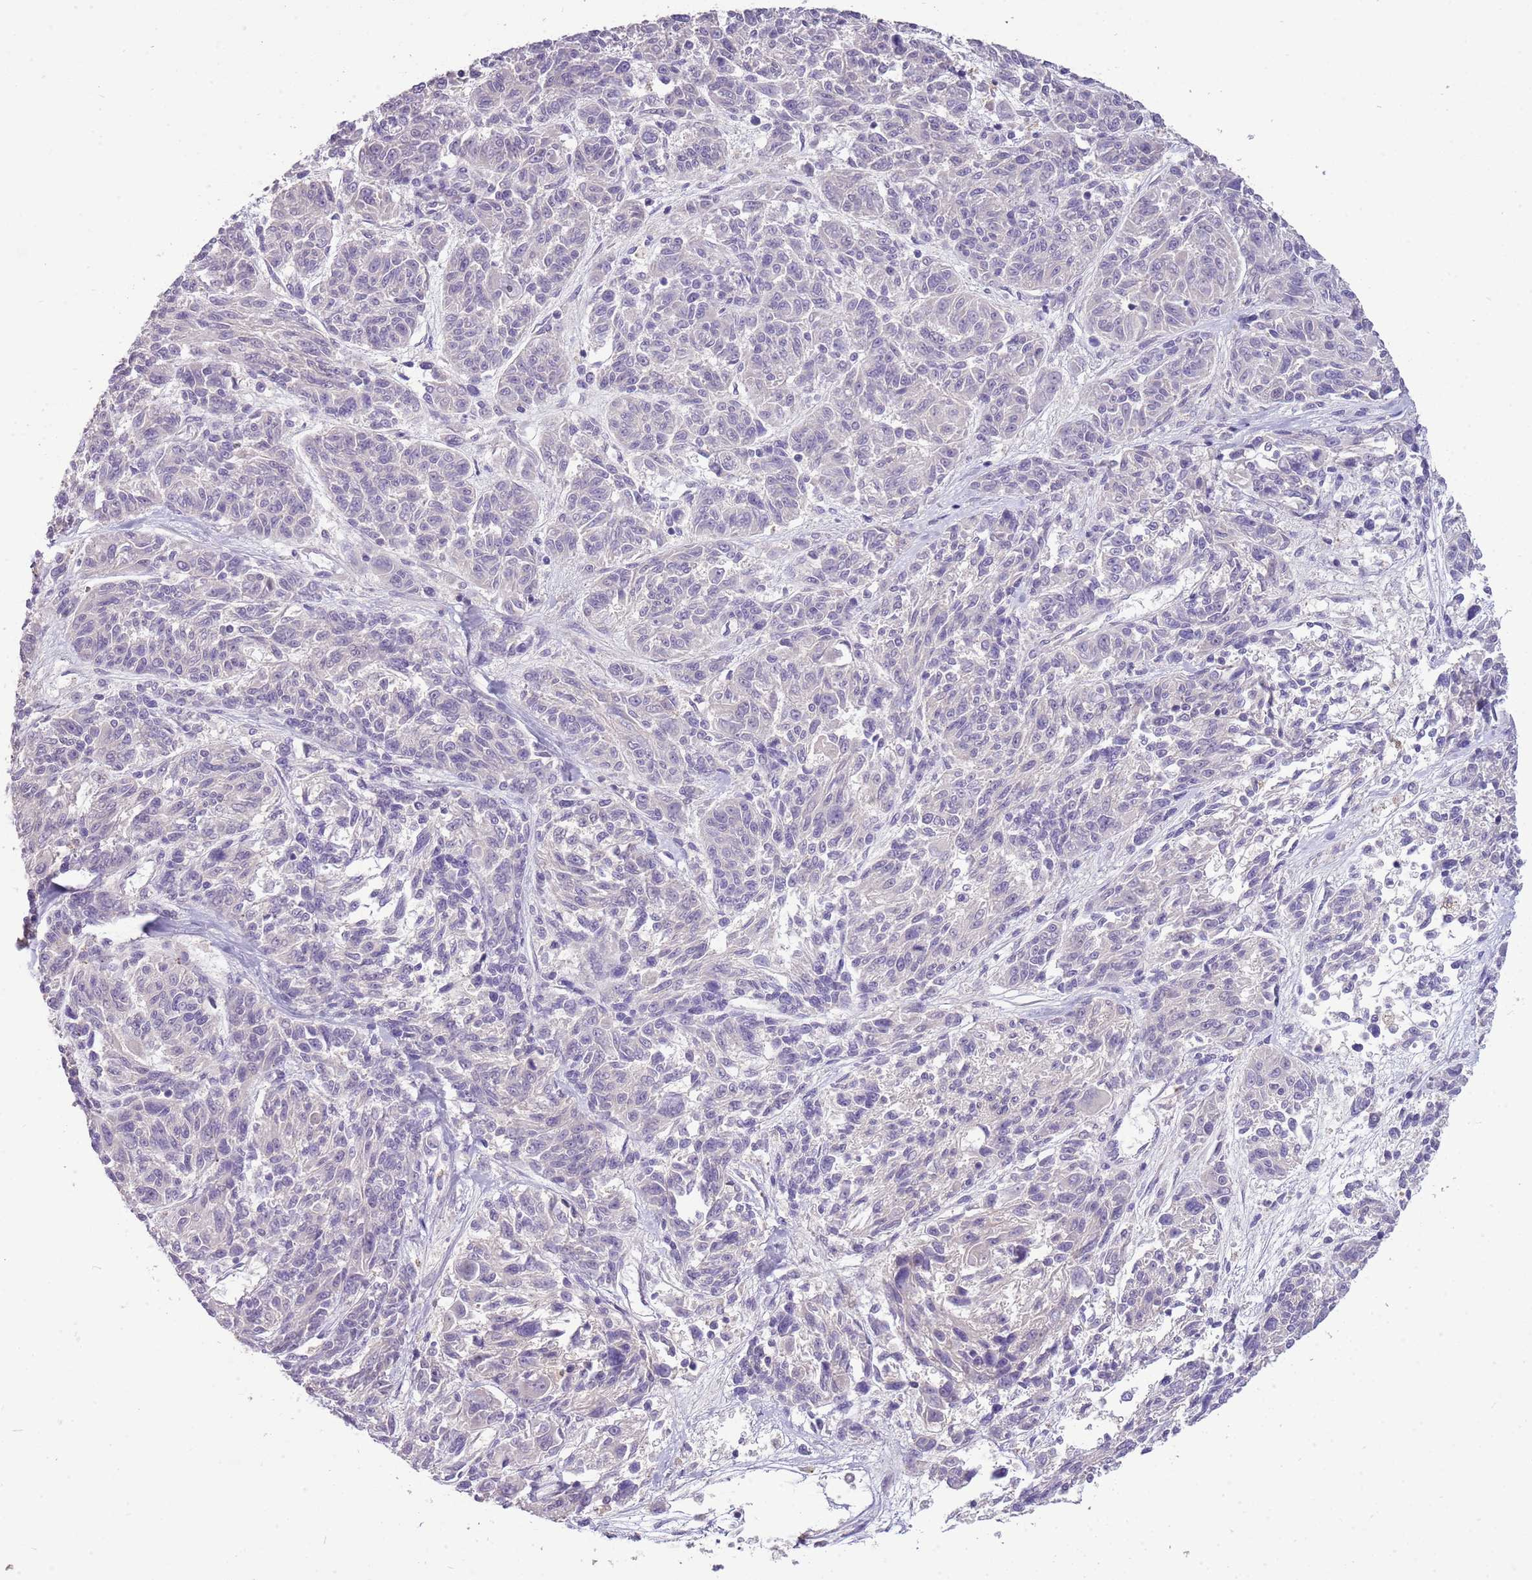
{"staining": {"intensity": "negative", "quantity": "none", "location": "none"}, "tissue": "melanoma", "cell_type": "Tumor cells", "image_type": "cancer", "snomed": [{"axis": "morphology", "description": "Malignant melanoma, NOS"}, {"axis": "topography", "description": "Skin"}], "caption": "Immunohistochemistry histopathology image of neoplastic tissue: human melanoma stained with DAB reveals no significant protein expression in tumor cells.", "gene": "SCAMP5", "patient": {"sex": "male", "age": 53}}